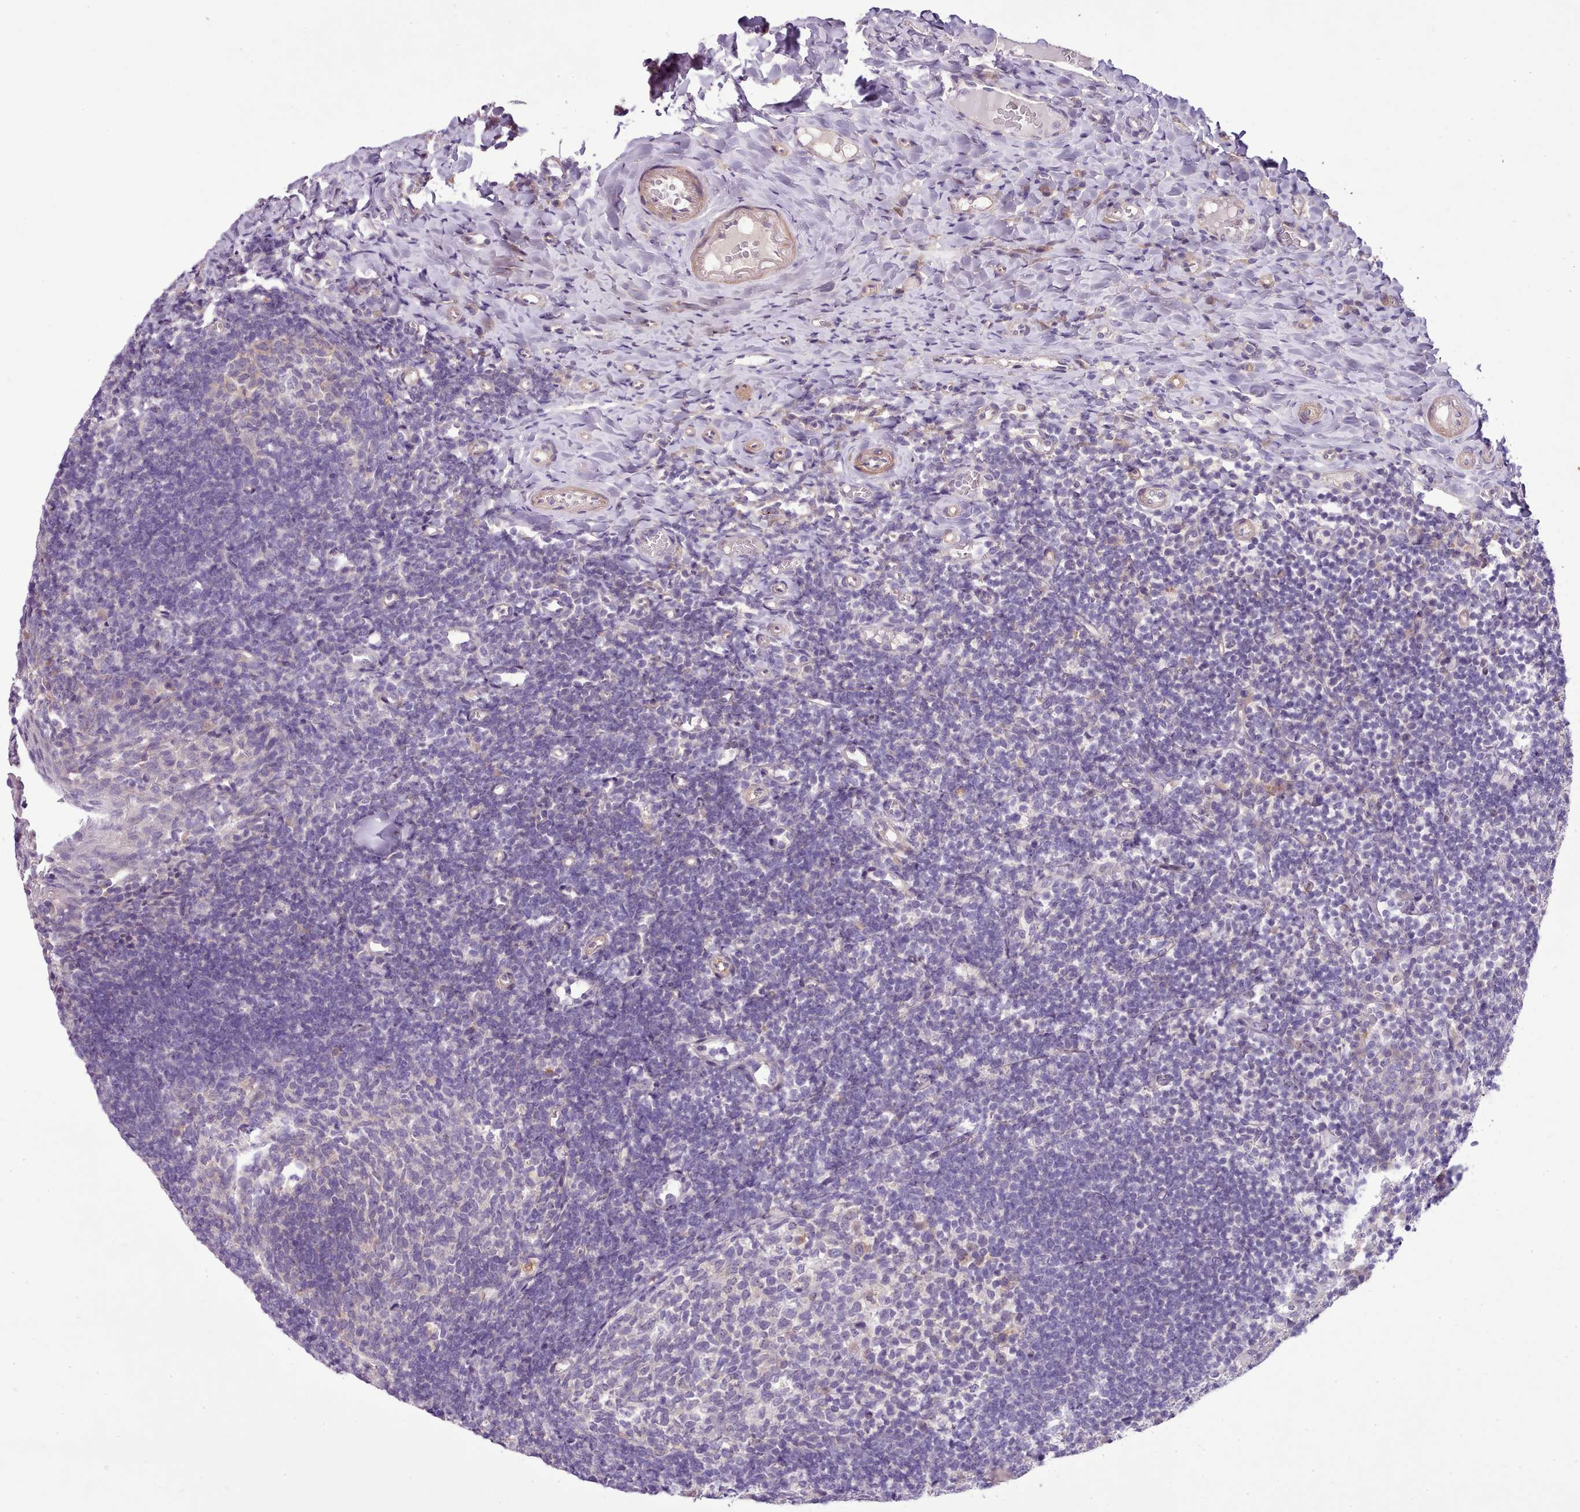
{"staining": {"intensity": "negative", "quantity": "none", "location": "none"}, "tissue": "tonsil", "cell_type": "Germinal center cells", "image_type": "normal", "snomed": [{"axis": "morphology", "description": "Normal tissue, NOS"}, {"axis": "topography", "description": "Tonsil"}], "caption": "Immunohistochemistry (IHC) of unremarkable tonsil demonstrates no positivity in germinal center cells. (DAB (3,3'-diaminobenzidine) immunohistochemistry (IHC) visualized using brightfield microscopy, high magnification).", "gene": "SETX", "patient": {"sex": "female", "age": 10}}